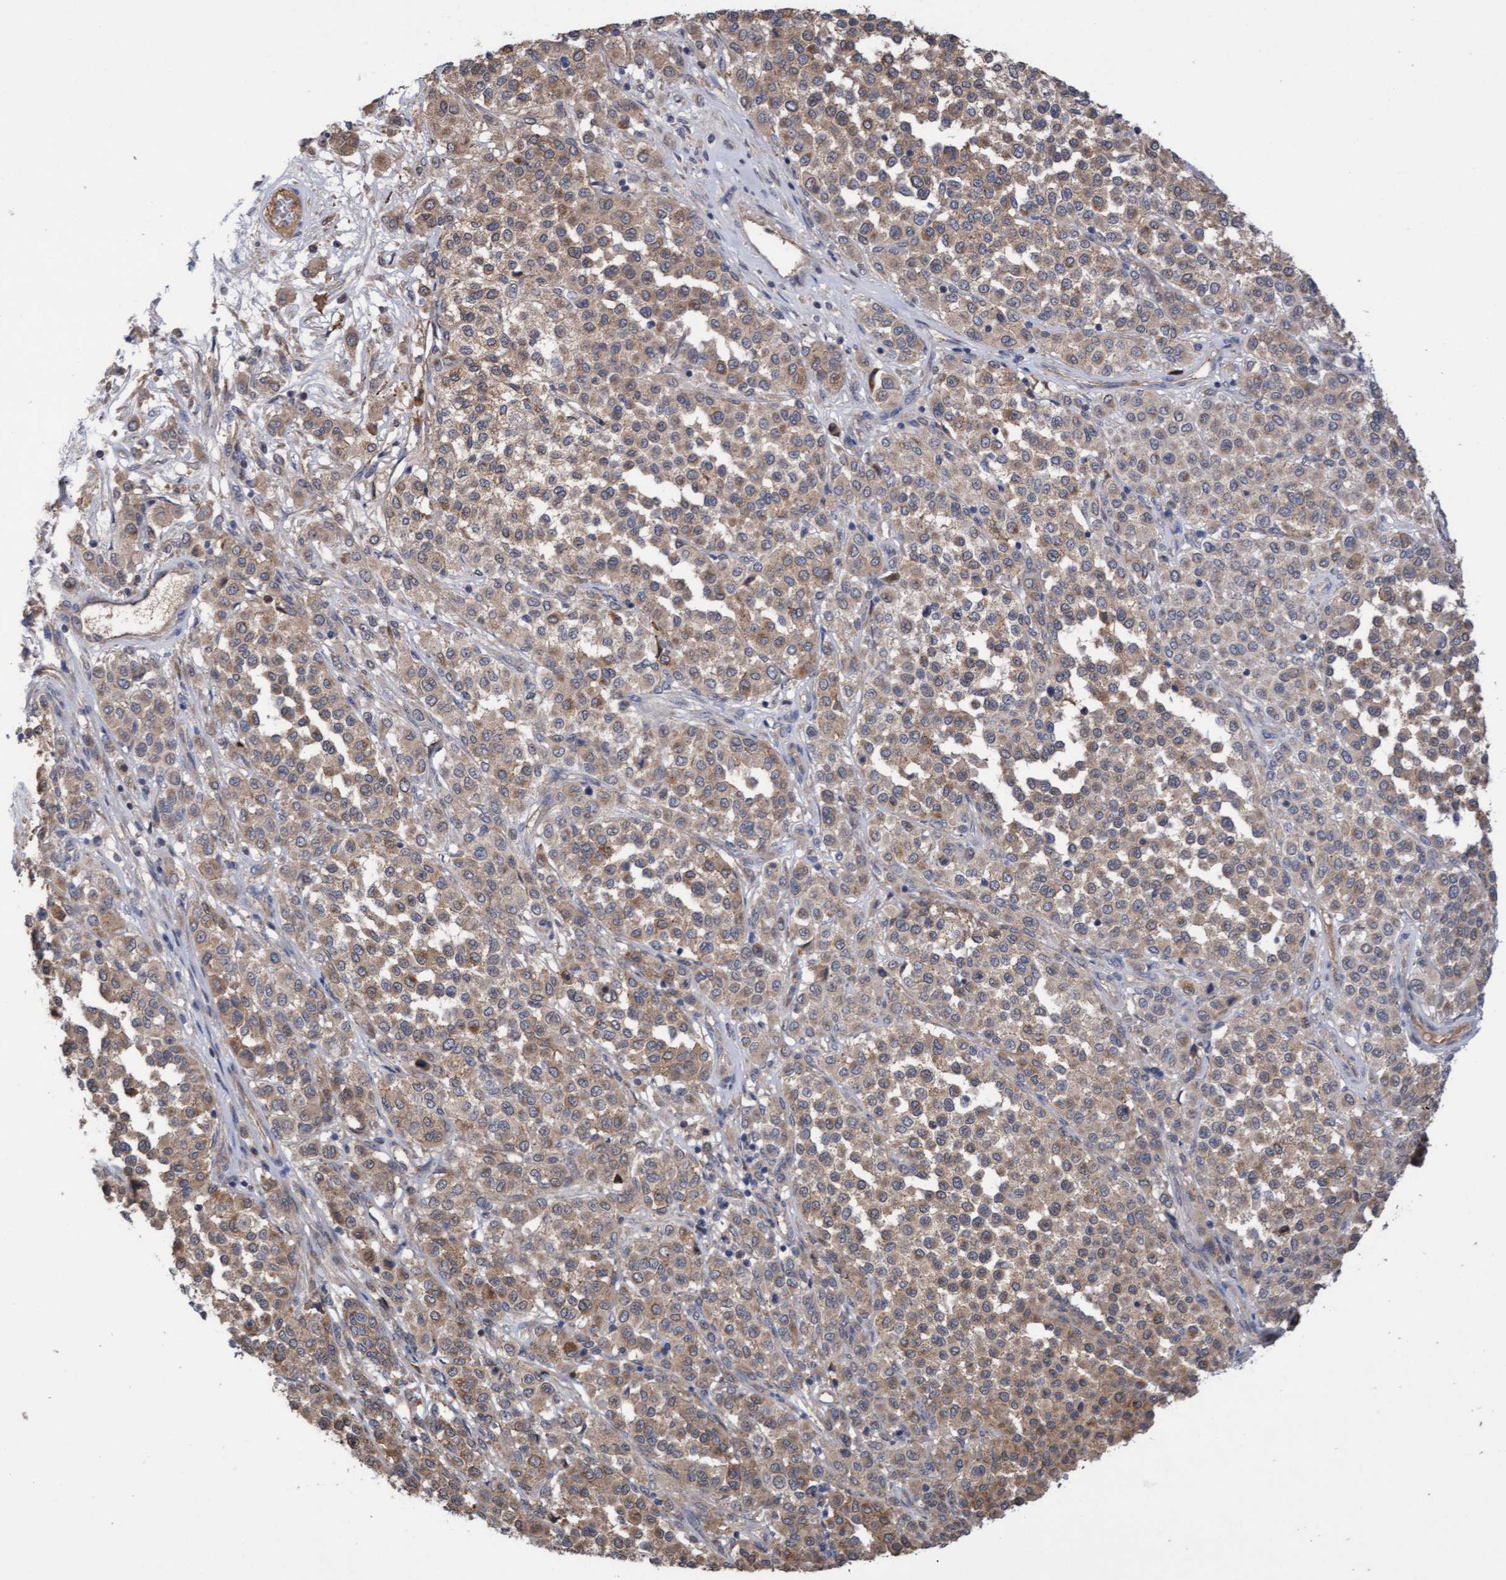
{"staining": {"intensity": "weak", "quantity": ">75%", "location": "cytoplasmic/membranous"}, "tissue": "melanoma", "cell_type": "Tumor cells", "image_type": "cancer", "snomed": [{"axis": "morphology", "description": "Malignant melanoma, Metastatic site"}, {"axis": "topography", "description": "Pancreas"}], "caption": "Immunohistochemistry photomicrograph of neoplastic tissue: human malignant melanoma (metastatic site) stained using immunohistochemistry demonstrates low levels of weak protein expression localized specifically in the cytoplasmic/membranous of tumor cells, appearing as a cytoplasmic/membranous brown color.", "gene": "ITFG1", "patient": {"sex": "female", "age": 30}}